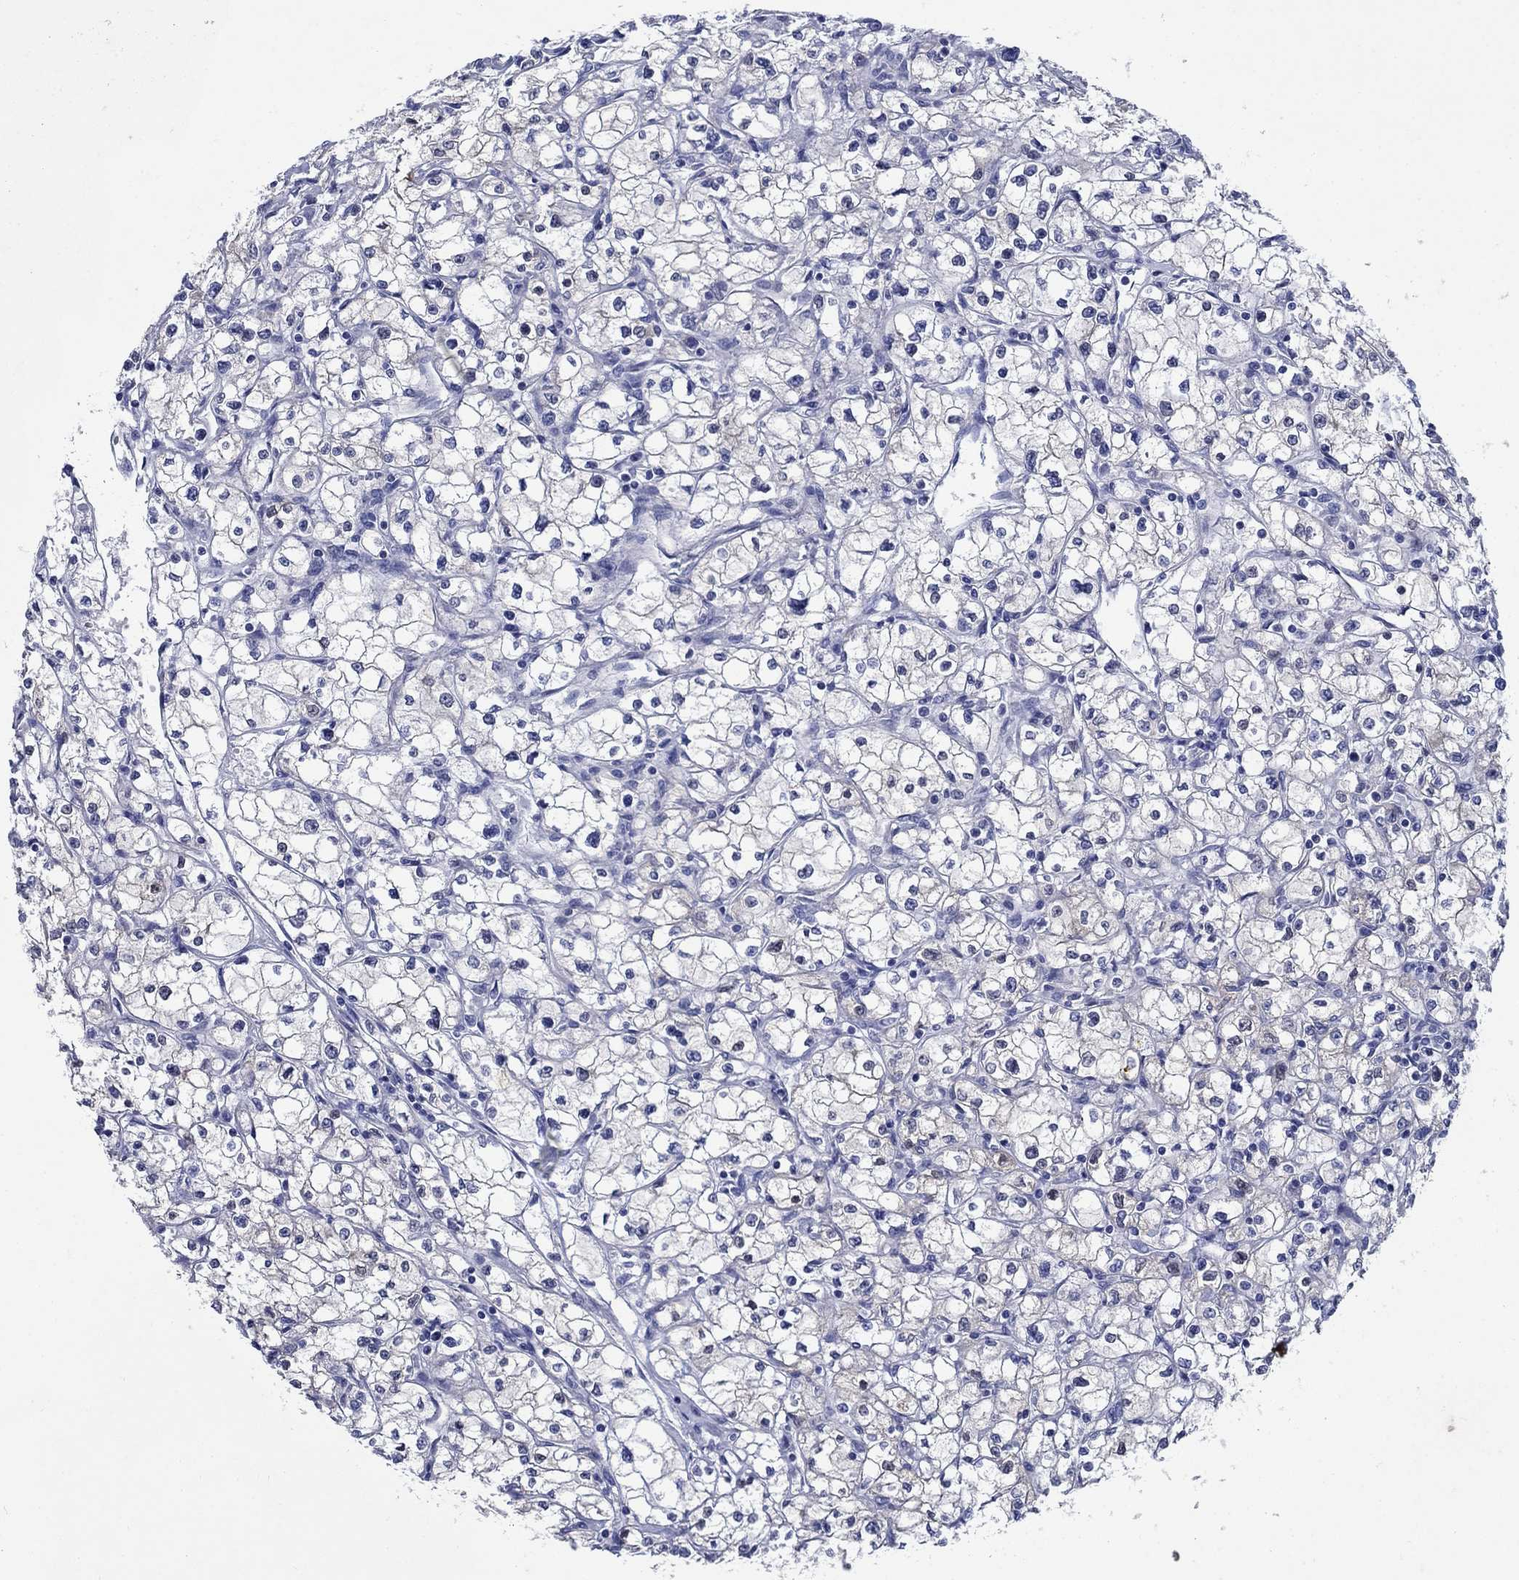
{"staining": {"intensity": "negative", "quantity": "none", "location": "none"}, "tissue": "renal cancer", "cell_type": "Tumor cells", "image_type": "cancer", "snomed": [{"axis": "morphology", "description": "Adenocarcinoma, NOS"}, {"axis": "topography", "description": "Kidney"}], "caption": "IHC photomicrograph of neoplastic tissue: human adenocarcinoma (renal) stained with DAB (3,3'-diaminobenzidine) demonstrates no significant protein expression in tumor cells.", "gene": "SULT2B1", "patient": {"sex": "male", "age": 67}}